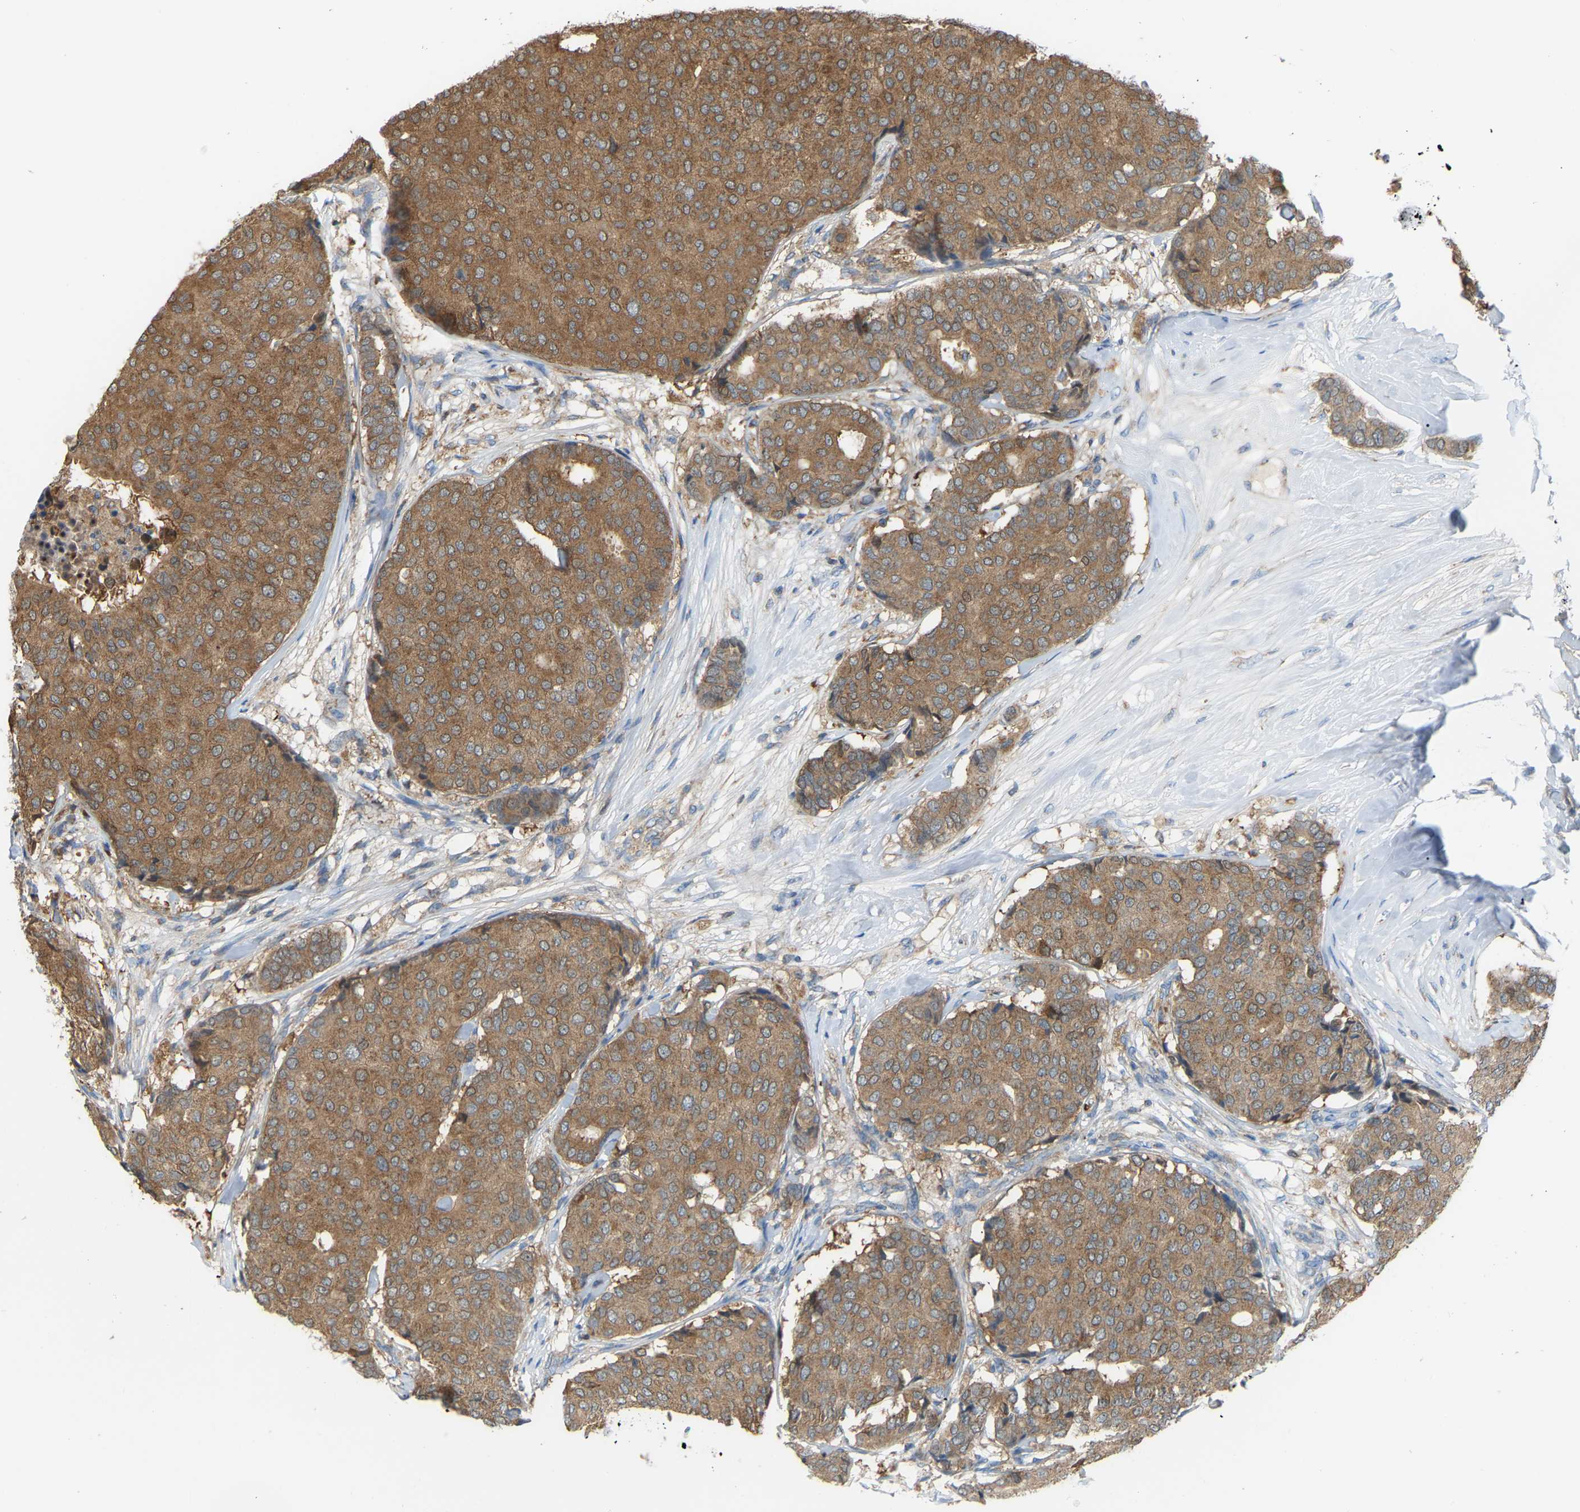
{"staining": {"intensity": "moderate", "quantity": ">75%", "location": "cytoplasmic/membranous"}, "tissue": "breast cancer", "cell_type": "Tumor cells", "image_type": "cancer", "snomed": [{"axis": "morphology", "description": "Duct carcinoma"}, {"axis": "topography", "description": "Breast"}], "caption": "IHC of human infiltrating ductal carcinoma (breast) displays medium levels of moderate cytoplasmic/membranous staining in approximately >75% of tumor cells.", "gene": "CROT", "patient": {"sex": "female", "age": 75}}